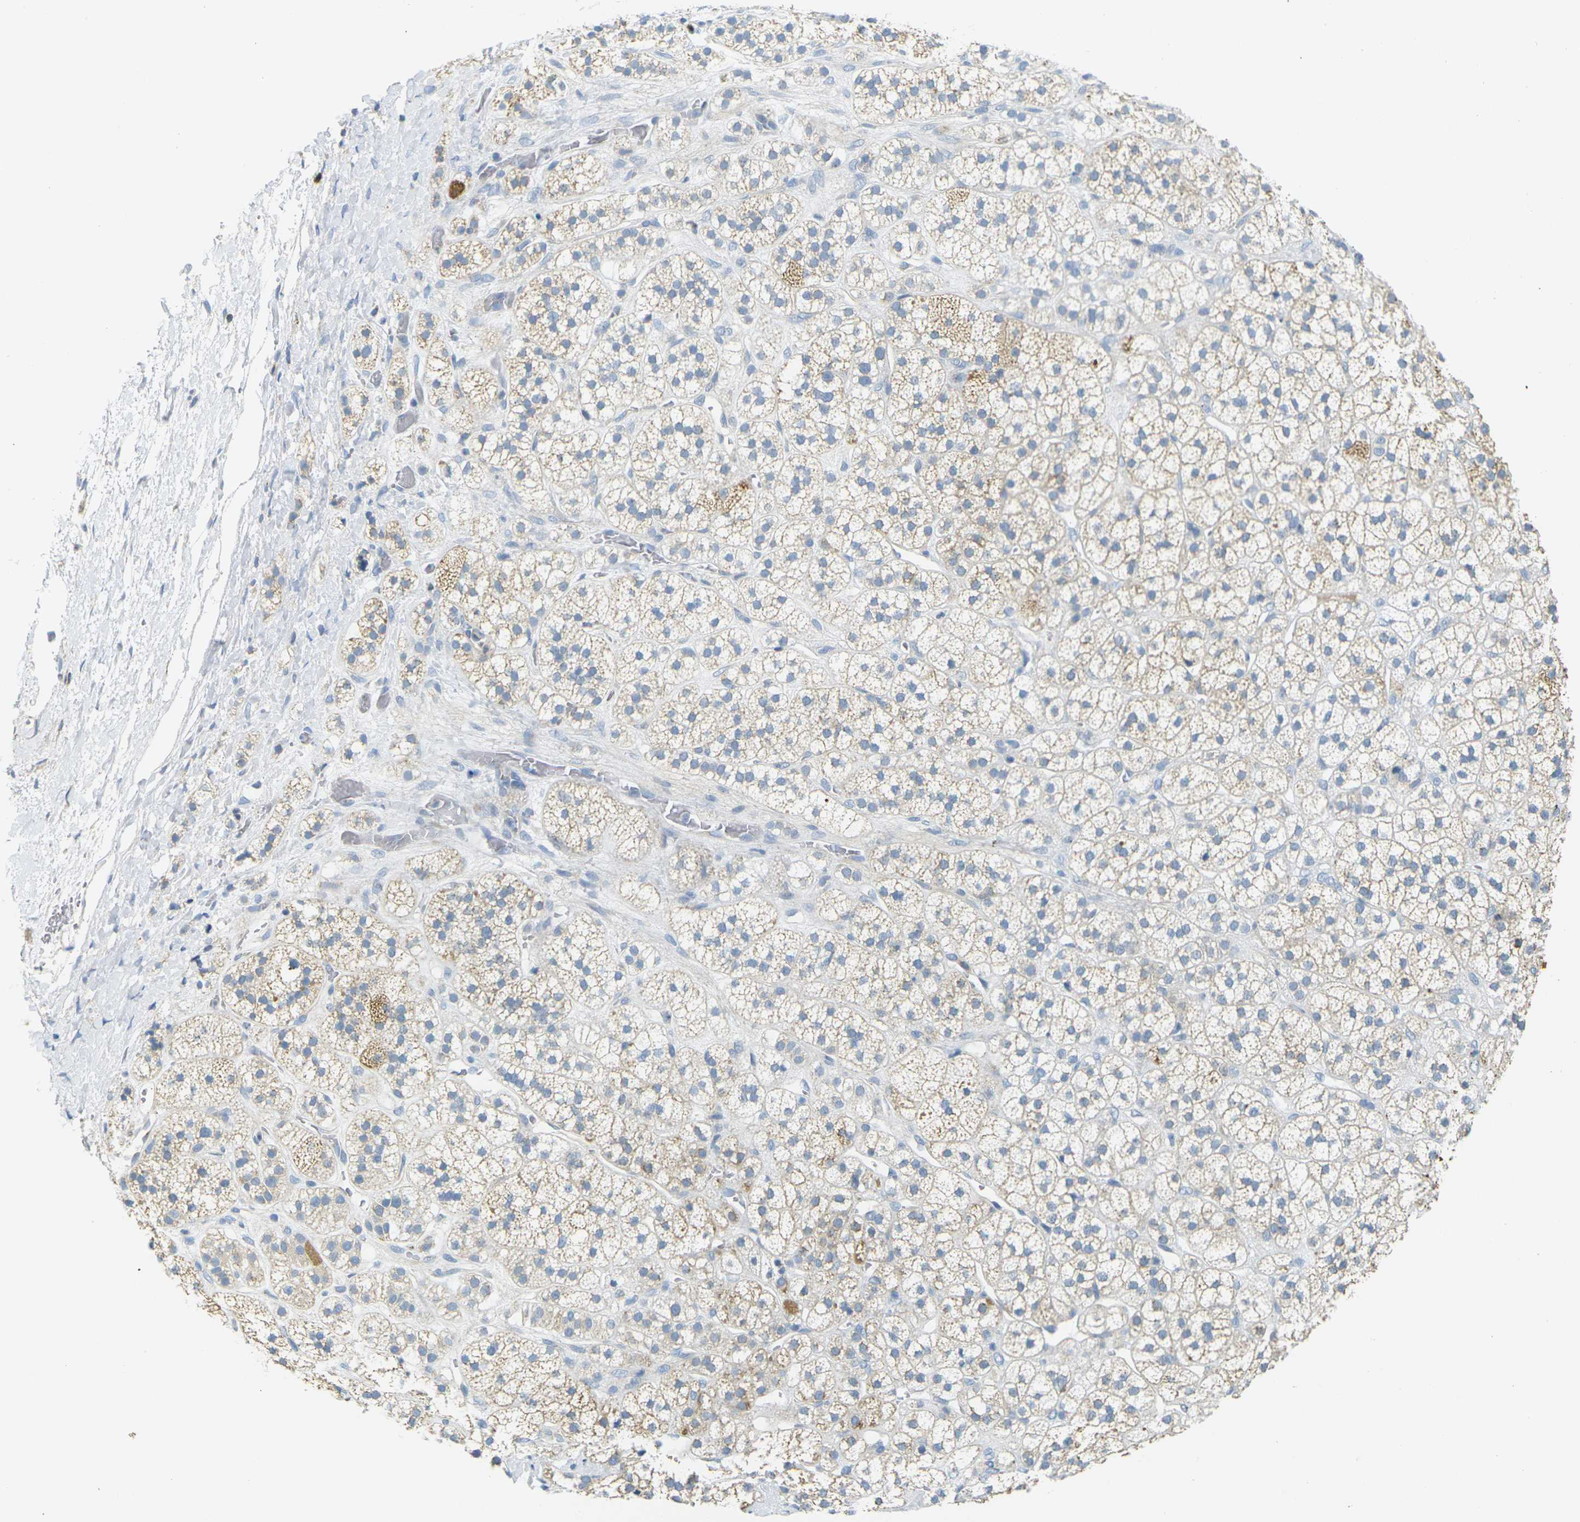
{"staining": {"intensity": "moderate", "quantity": "25%-75%", "location": "cytoplasmic/membranous"}, "tissue": "adrenal gland", "cell_type": "Glandular cells", "image_type": "normal", "snomed": [{"axis": "morphology", "description": "Normal tissue, NOS"}, {"axis": "topography", "description": "Adrenal gland"}], "caption": "DAB (3,3'-diaminobenzidine) immunohistochemical staining of benign adrenal gland shows moderate cytoplasmic/membranous protein positivity in approximately 25%-75% of glandular cells. (DAB IHC, brown staining for protein, blue staining for nuclei).", "gene": "PARD6B", "patient": {"sex": "male", "age": 56}}